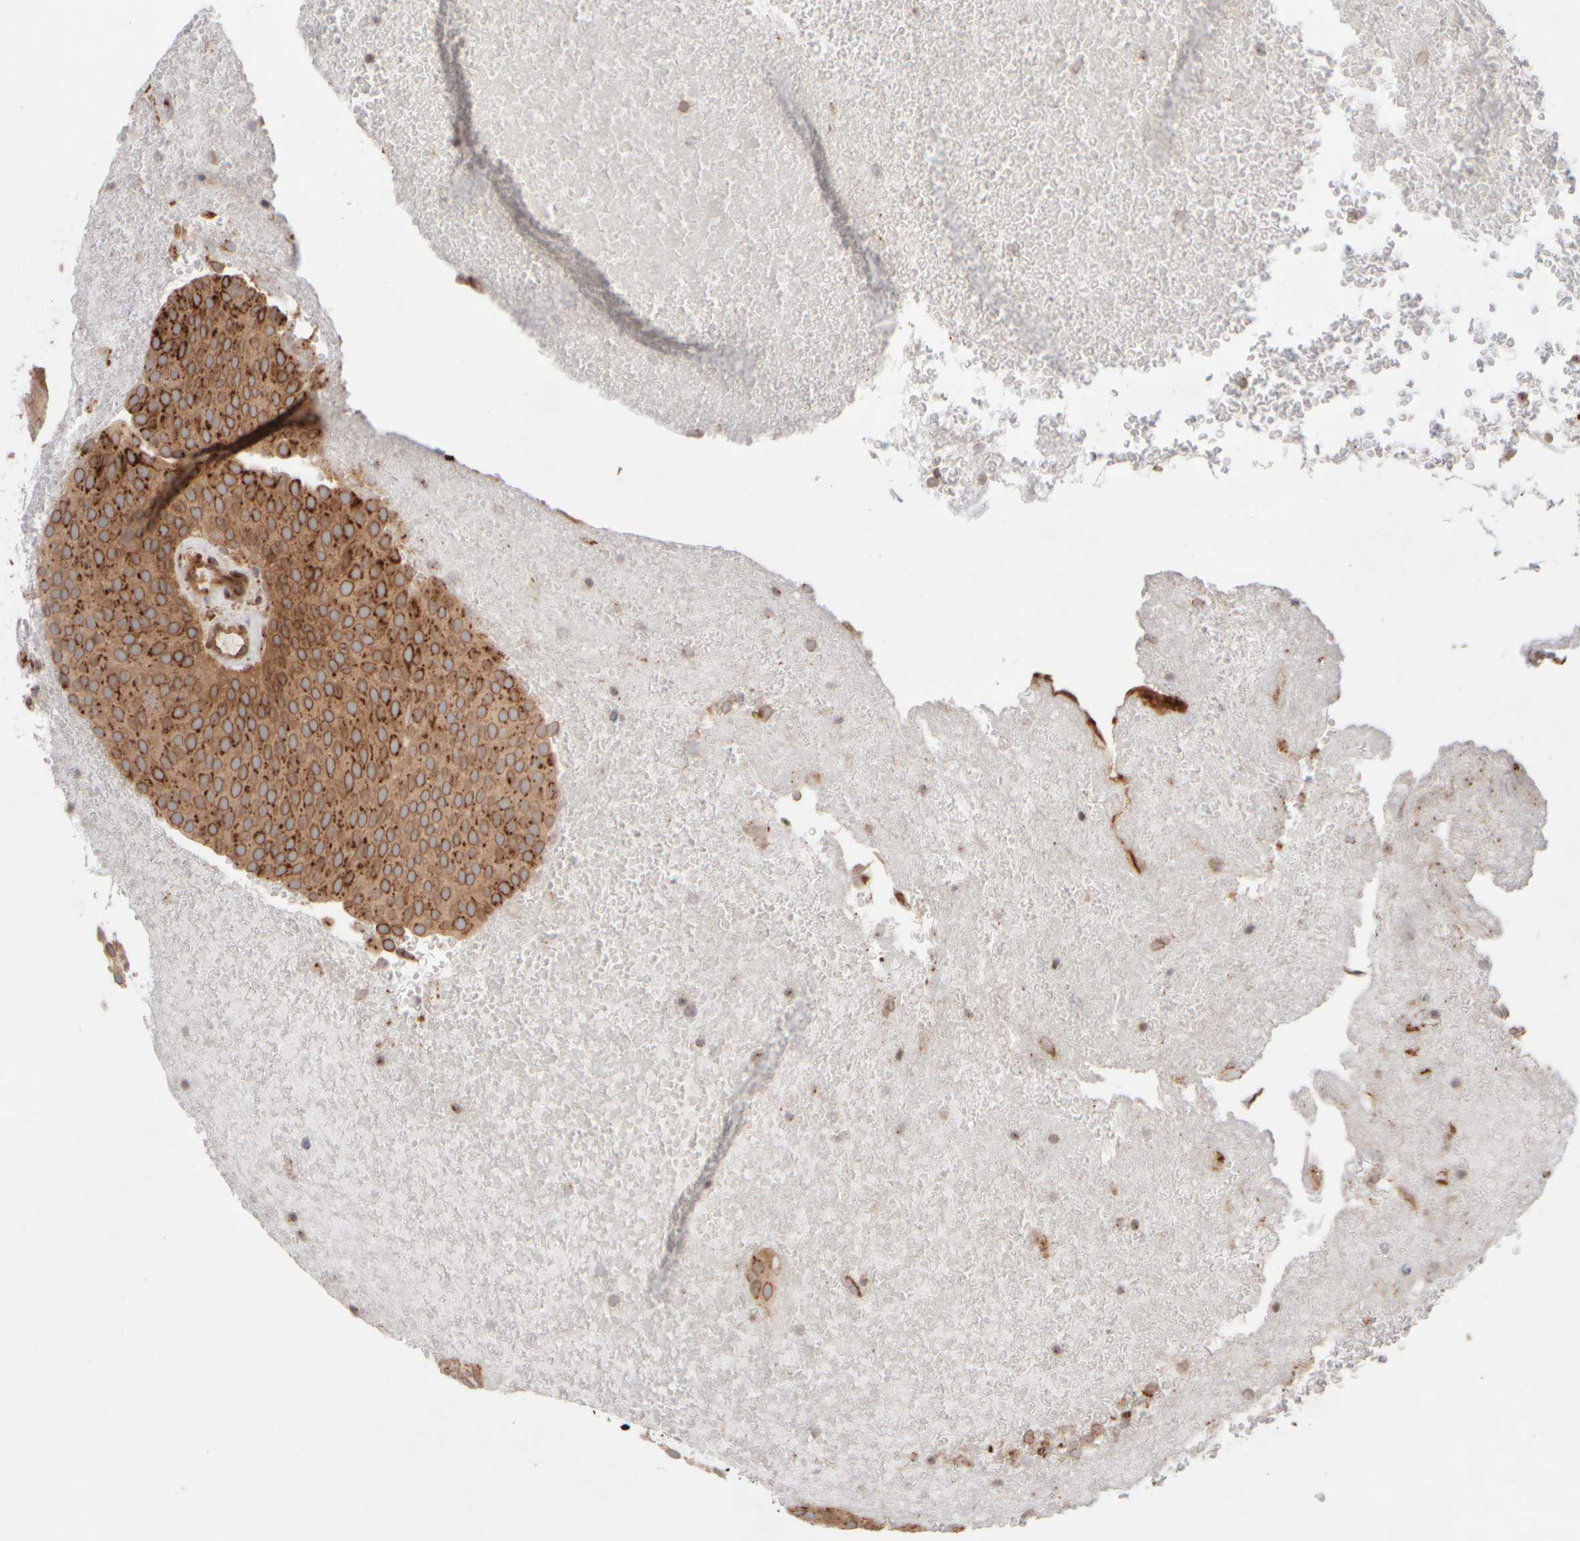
{"staining": {"intensity": "strong", "quantity": ">75%", "location": "cytoplasmic/membranous,nuclear"}, "tissue": "urothelial cancer", "cell_type": "Tumor cells", "image_type": "cancer", "snomed": [{"axis": "morphology", "description": "Urothelial carcinoma, Low grade"}, {"axis": "topography", "description": "Urinary bladder"}], "caption": "A brown stain highlights strong cytoplasmic/membranous and nuclear staining of a protein in human urothelial cancer tumor cells.", "gene": "GCN1", "patient": {"sex": "male", "age": 78}}